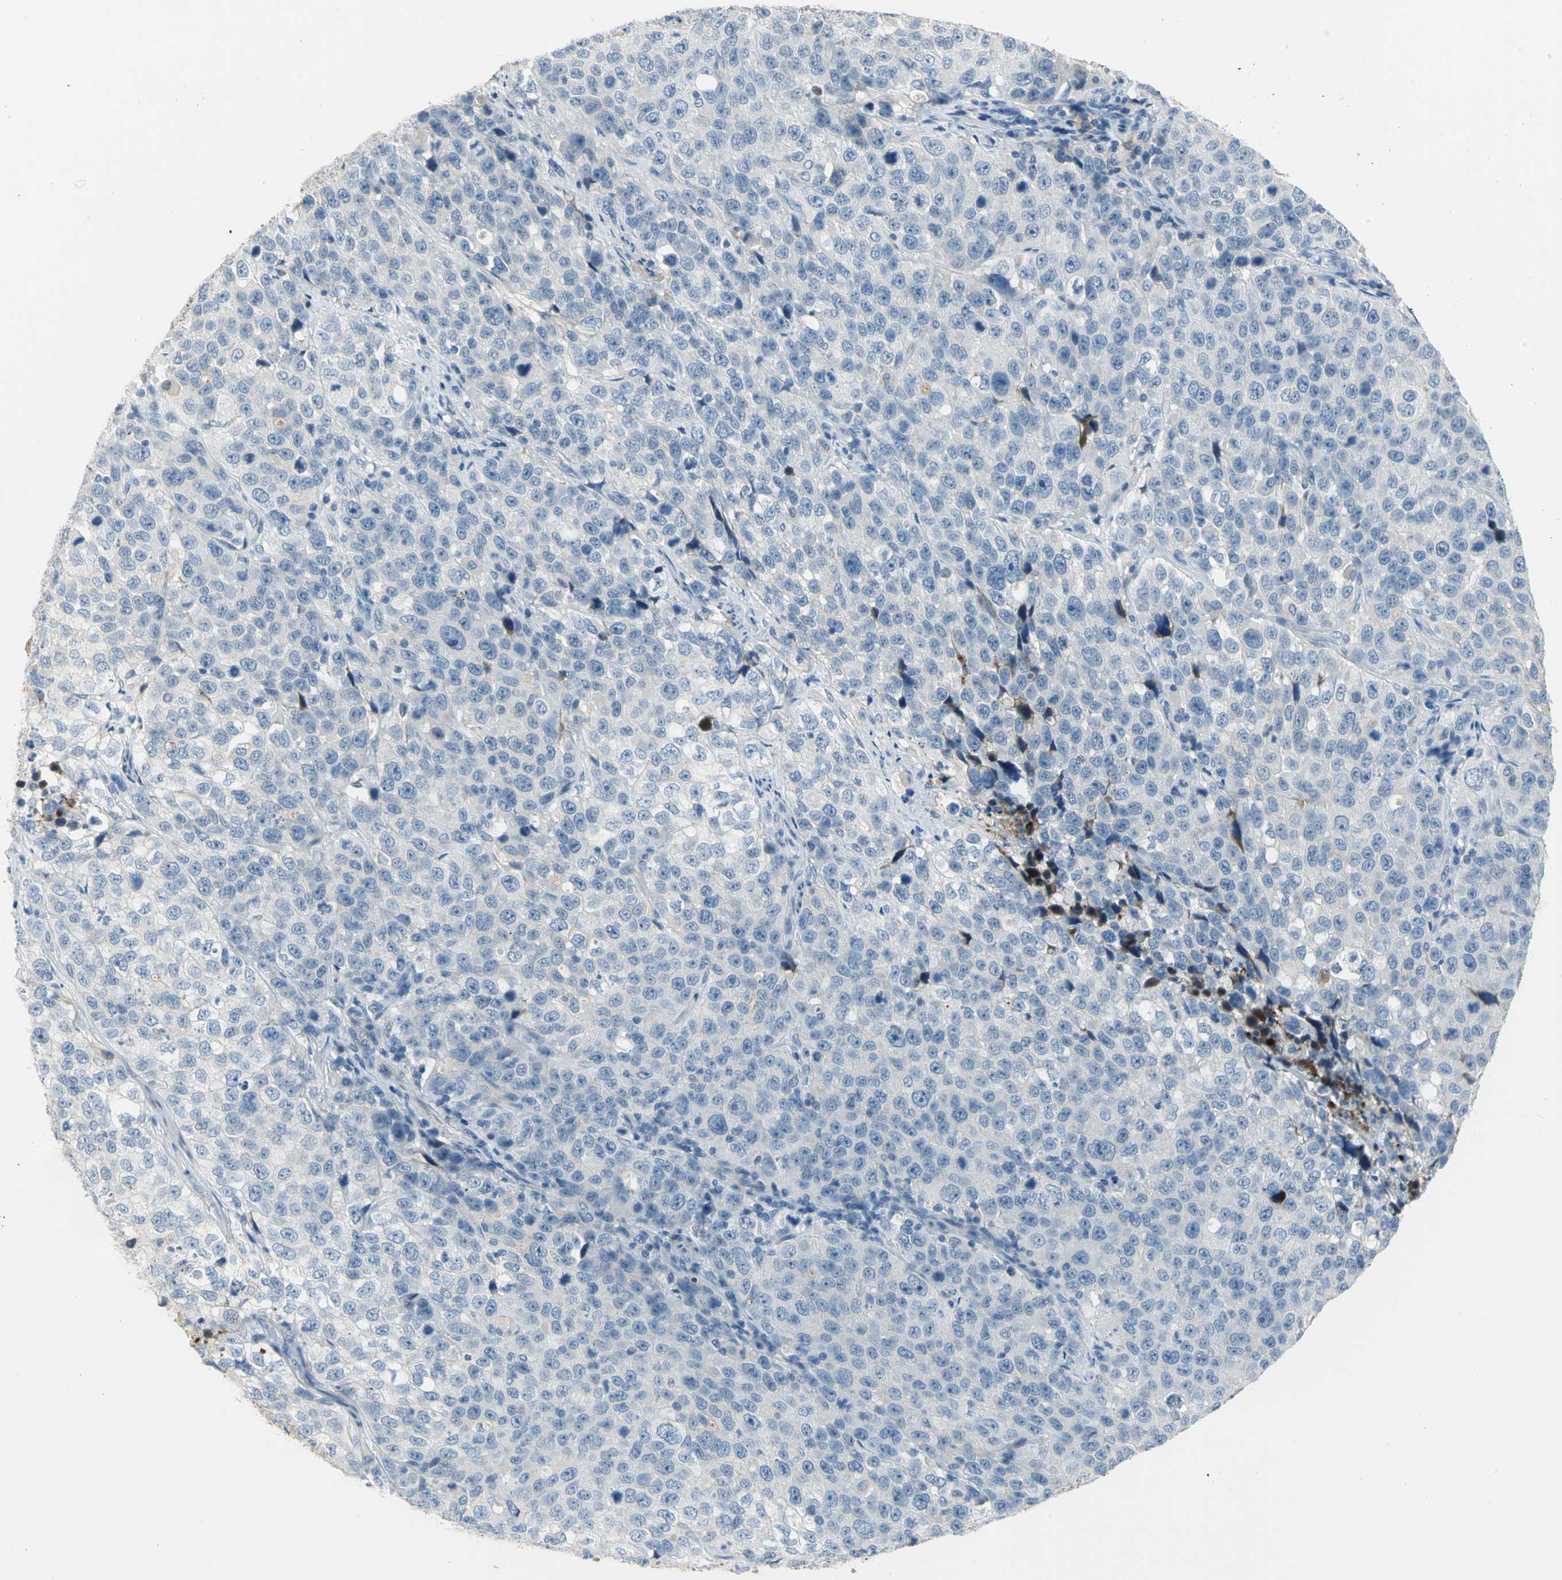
{"staining": {"intensity": "negative", "quantity": "none", "location": "none"}, "tissue": "stomach cancer", "cell_type": "Tumor cells", "image_type": "cancer", "snomed": [{"axis": "morphology", "description": "Normal tissue, NOS"}, {"axis": "morphology", "description": "Adenocarcinoma, NOS"}, {"axis": "topography", "description": "Stomach"}], "caption": "DAB (3,3'-diaminobenzidine) immunohistochemical staining of stomach cancer (adenocarcinoma) reveals no significant staining in tumor cells. Nuclei are stained in blue.", "gene": "ZIC1", "patient": {"sex": "male", "age": 48}}